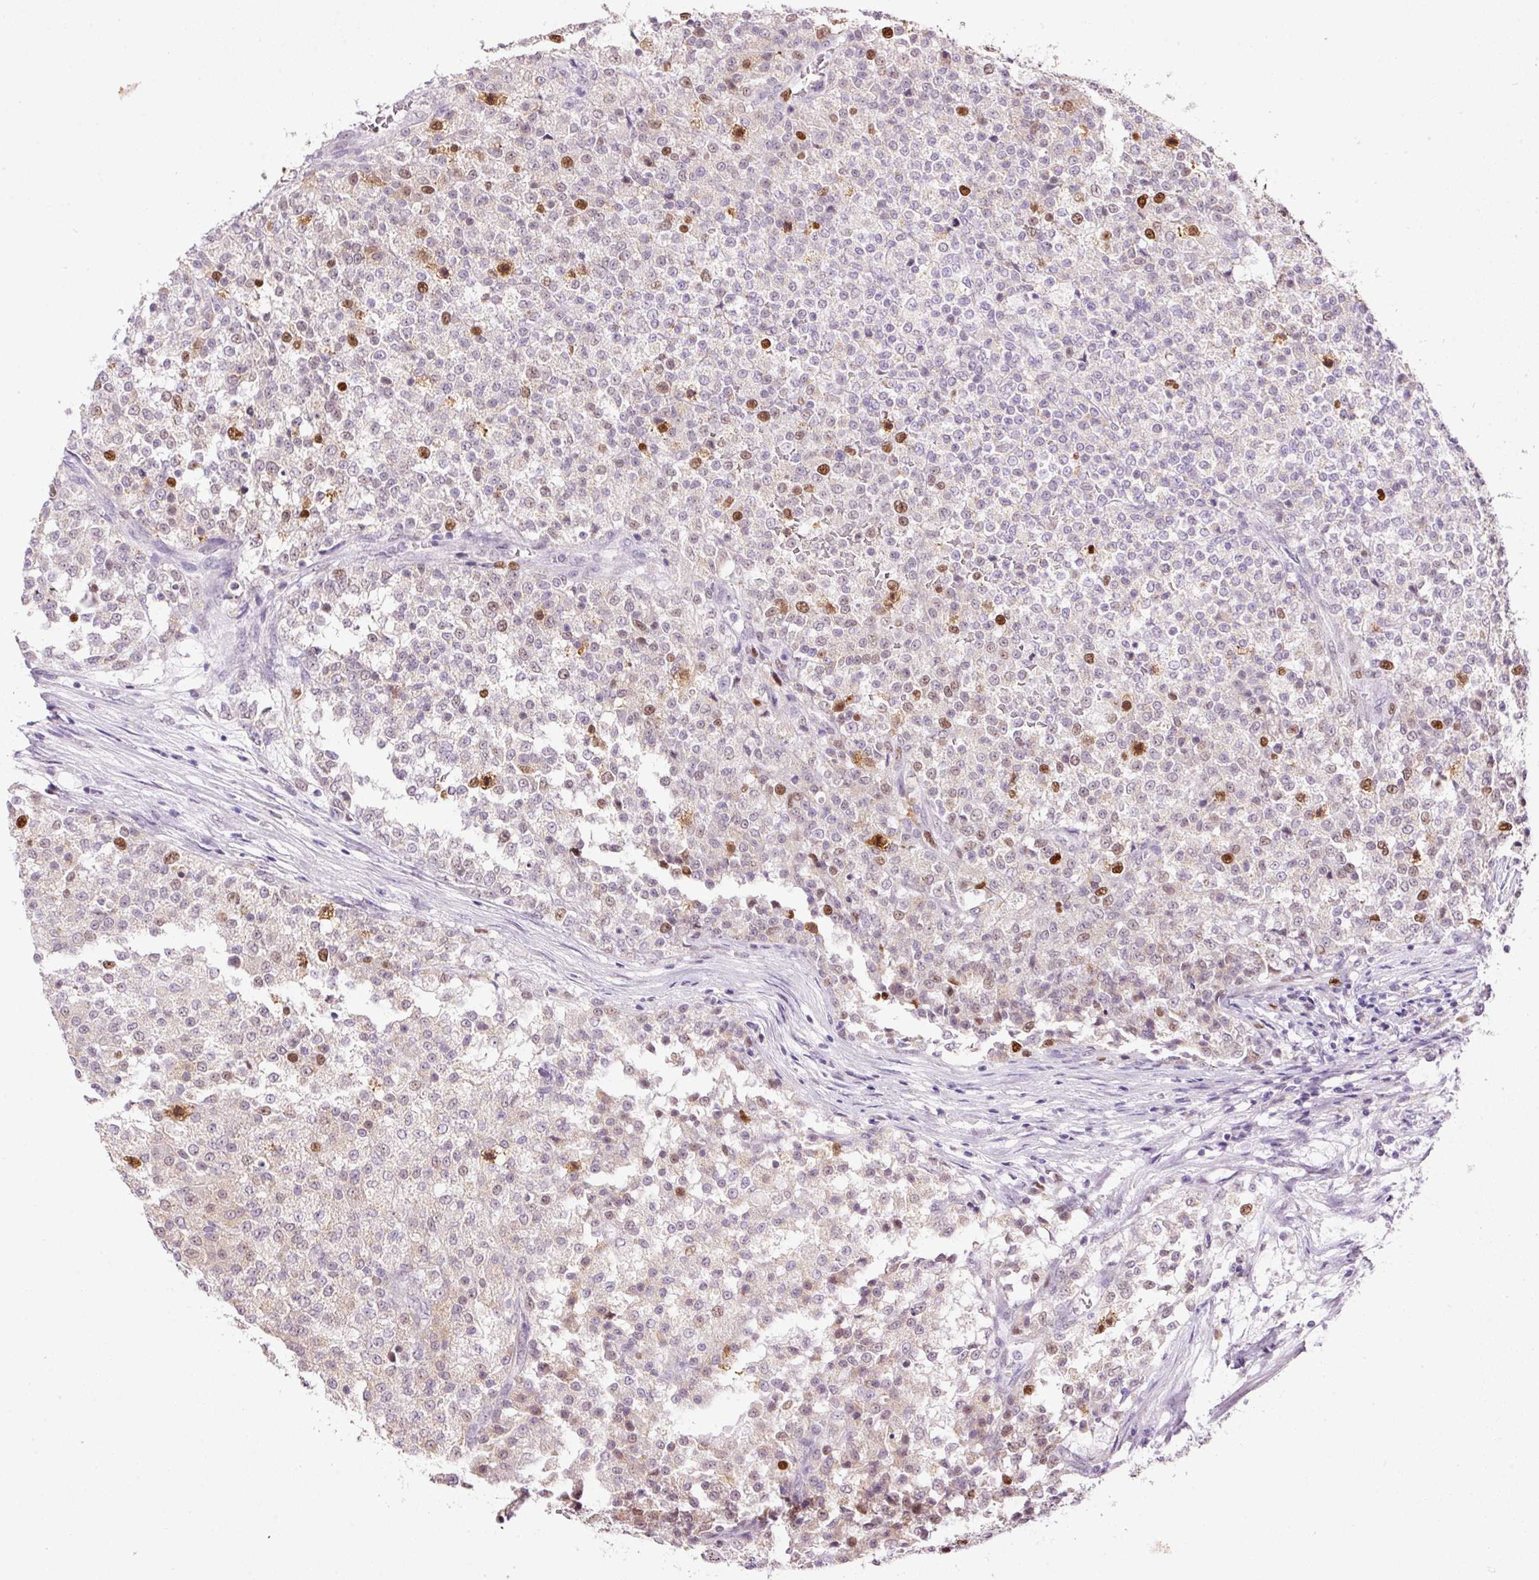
{"staining": {"intensity": "moderate", "quantity": "<25%", "location": "nuclear"}, "tissue": "testis cancer", "cell_type": "Tumor cells", "image_type": "cancer", "snomed": [{"axis": "morphology", "description": "Seminoma, NOS"}, {"axis": "topography", "description": "Testis"}], "caption": "Immunohistochemical staining of testis seminoma exhibits low levels of moderate nuclear positivity in approximately <25% of tumor cells. (DAB (3,3'-diaminobenzidine) IHC, brown staining for protein, blue staining for nuclei).", "gene": "KPNA2", "patient": {"sex": "male", "age": 59}}